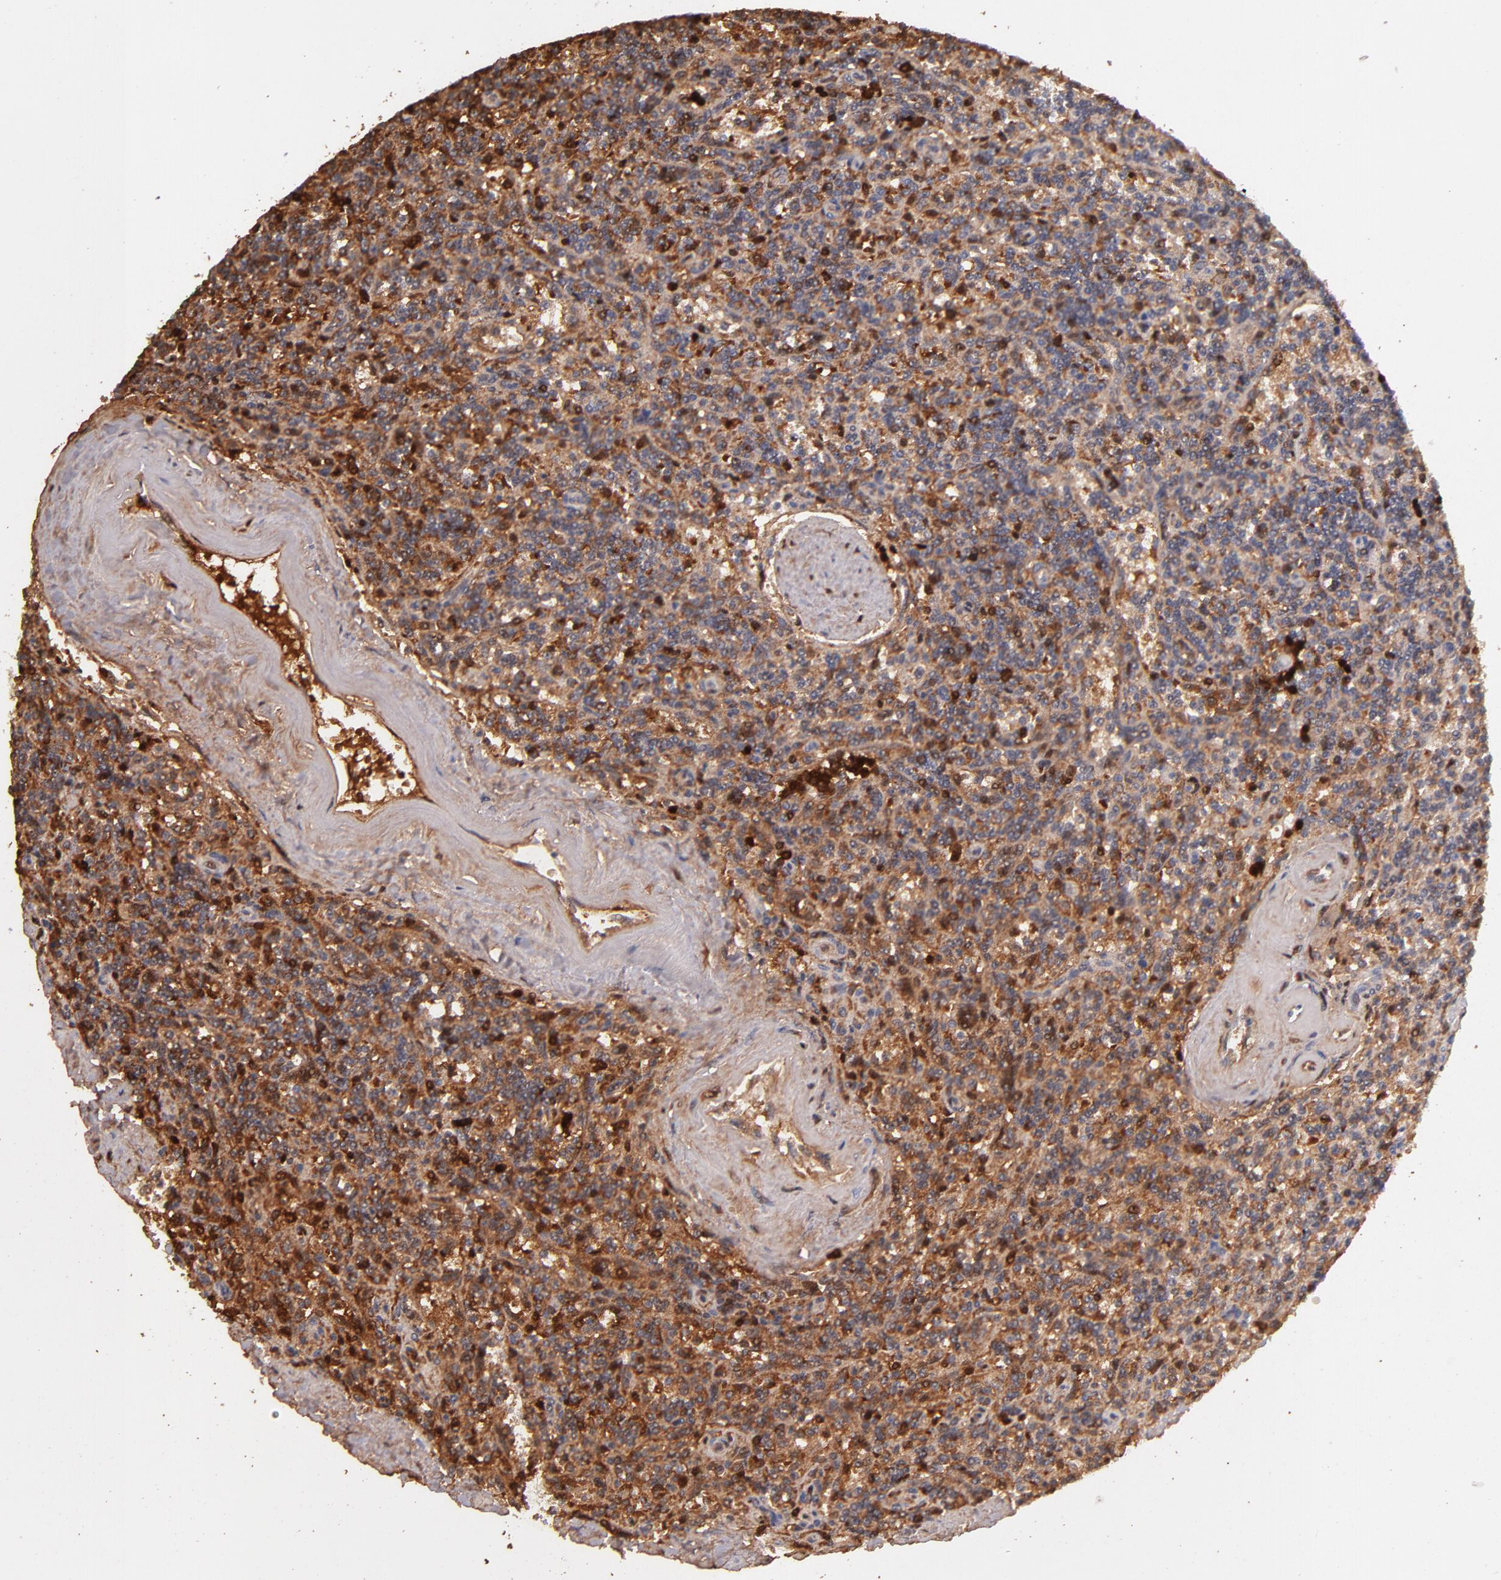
{"staining": {"intensity": "strong", "quantity": ">75%", "location": "cytoplasmic/membranous"}, "tissue": "lymphoma", "cell_type": "Tumor cells", "image_type": "cancer", "snomed": [{"axis": "morphology", "description": "Malignant lymphoma, non-Hodgkin's type, Low grade"}, {"axis": "topography", "description": "Spleen"}], "caption": "Lymphoma stained with a brown dye exhibits strong cytoplasmic/membranous positive expression in about >75% of tumor cells.", "gene": "SERPINC1", "patient": {"sex": "male", "age": 73}}